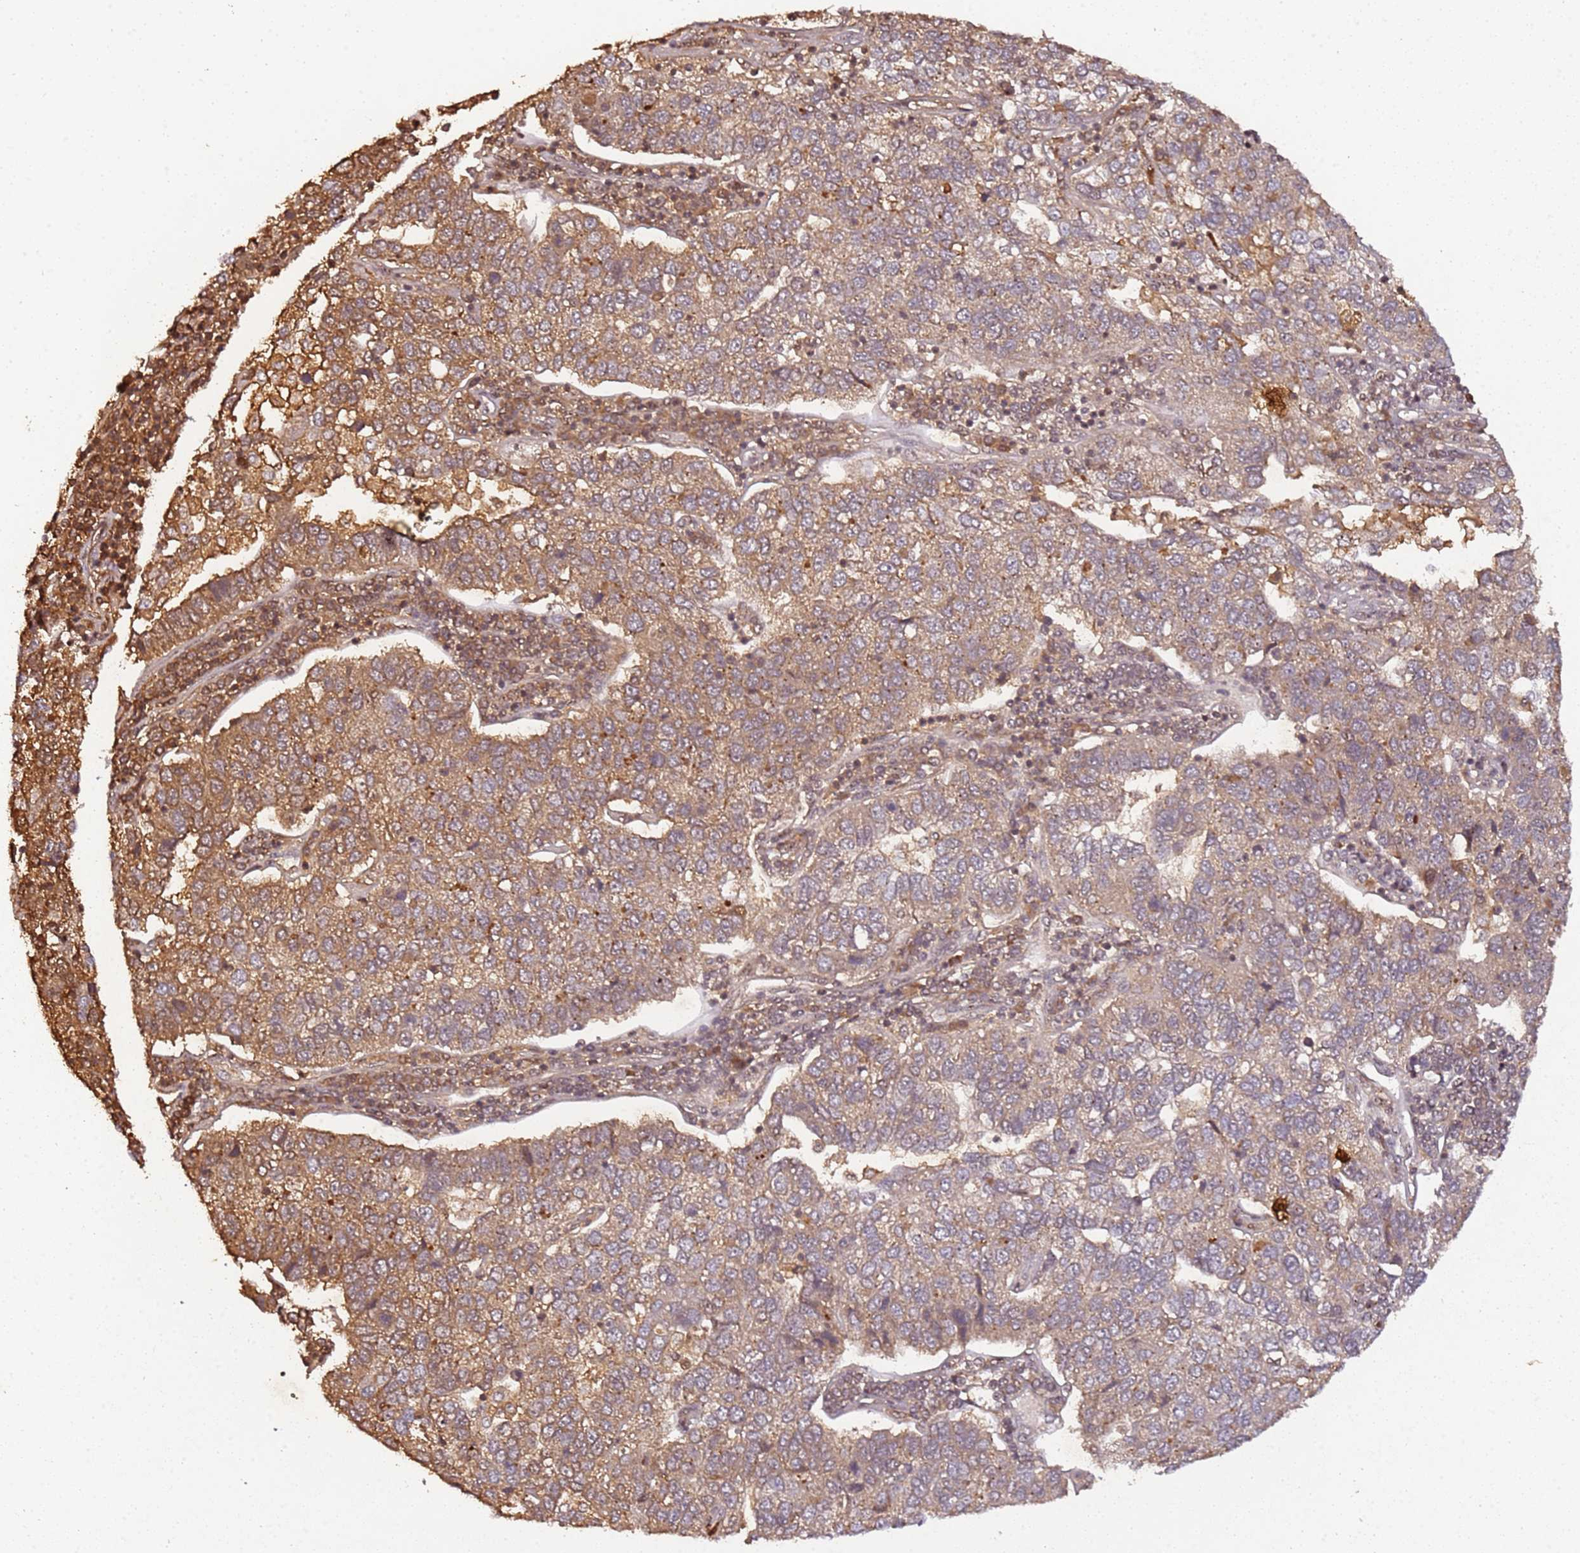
{"staining": {"intensity": "moderate", "quantity": "25%-75%", "location": "cytoplasmic/membranous"}, "tissue": "pancreatic cancer", "cell_type": "Tumor cells", "image_type": "cancer", "snomed": [{"axis": "morphology", "description": "Adenocarcinoma, NOS"}, {"axis": "topography", "description": "Pancreas"}], "caption": "Pancreatic adenocarcinoma stained for a protein displays moderate cytoplasmic/membranous positivity in tumor cells.", "gene": "COL1A2", "patient": {"sex": "female", "age": 61}}